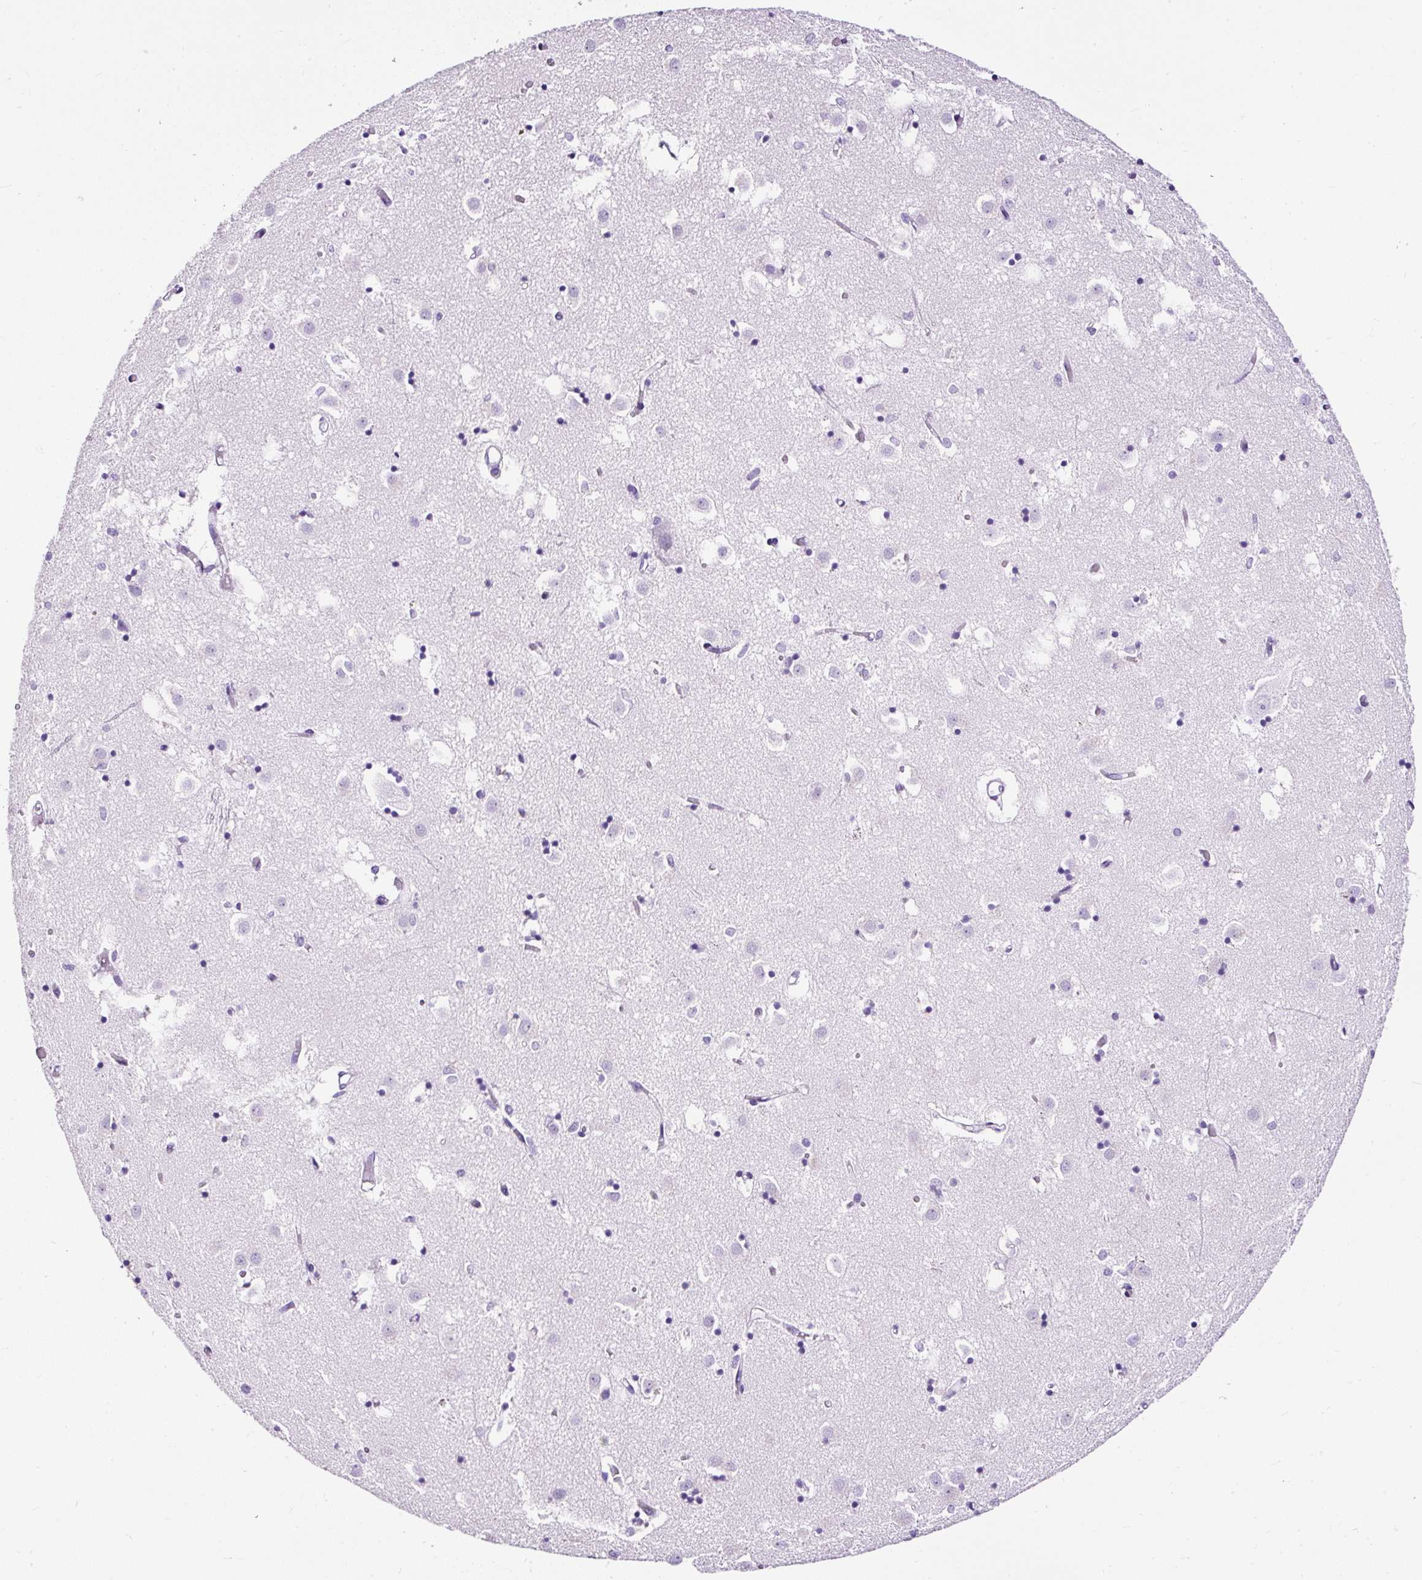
{"staining": {"intensity": "negative", "quantity": "none", "location": "none"}, "tissue": "caudate", "cell_type": "Glial cells", "image_type": "normal", "snomed": [{"axis": "morphology", "description": "Normal tissue, NOS"}, {"axis": "topography", "description": "Lateral ventricle wall"}], "caption": "Photomicrograph shows no protein positivity in glial cells of benign caudate. (Brightfield microscopy of DAB IHC at high magnification).", "gene": "NTS", "patient": {"sex": "male", "age": 70}}